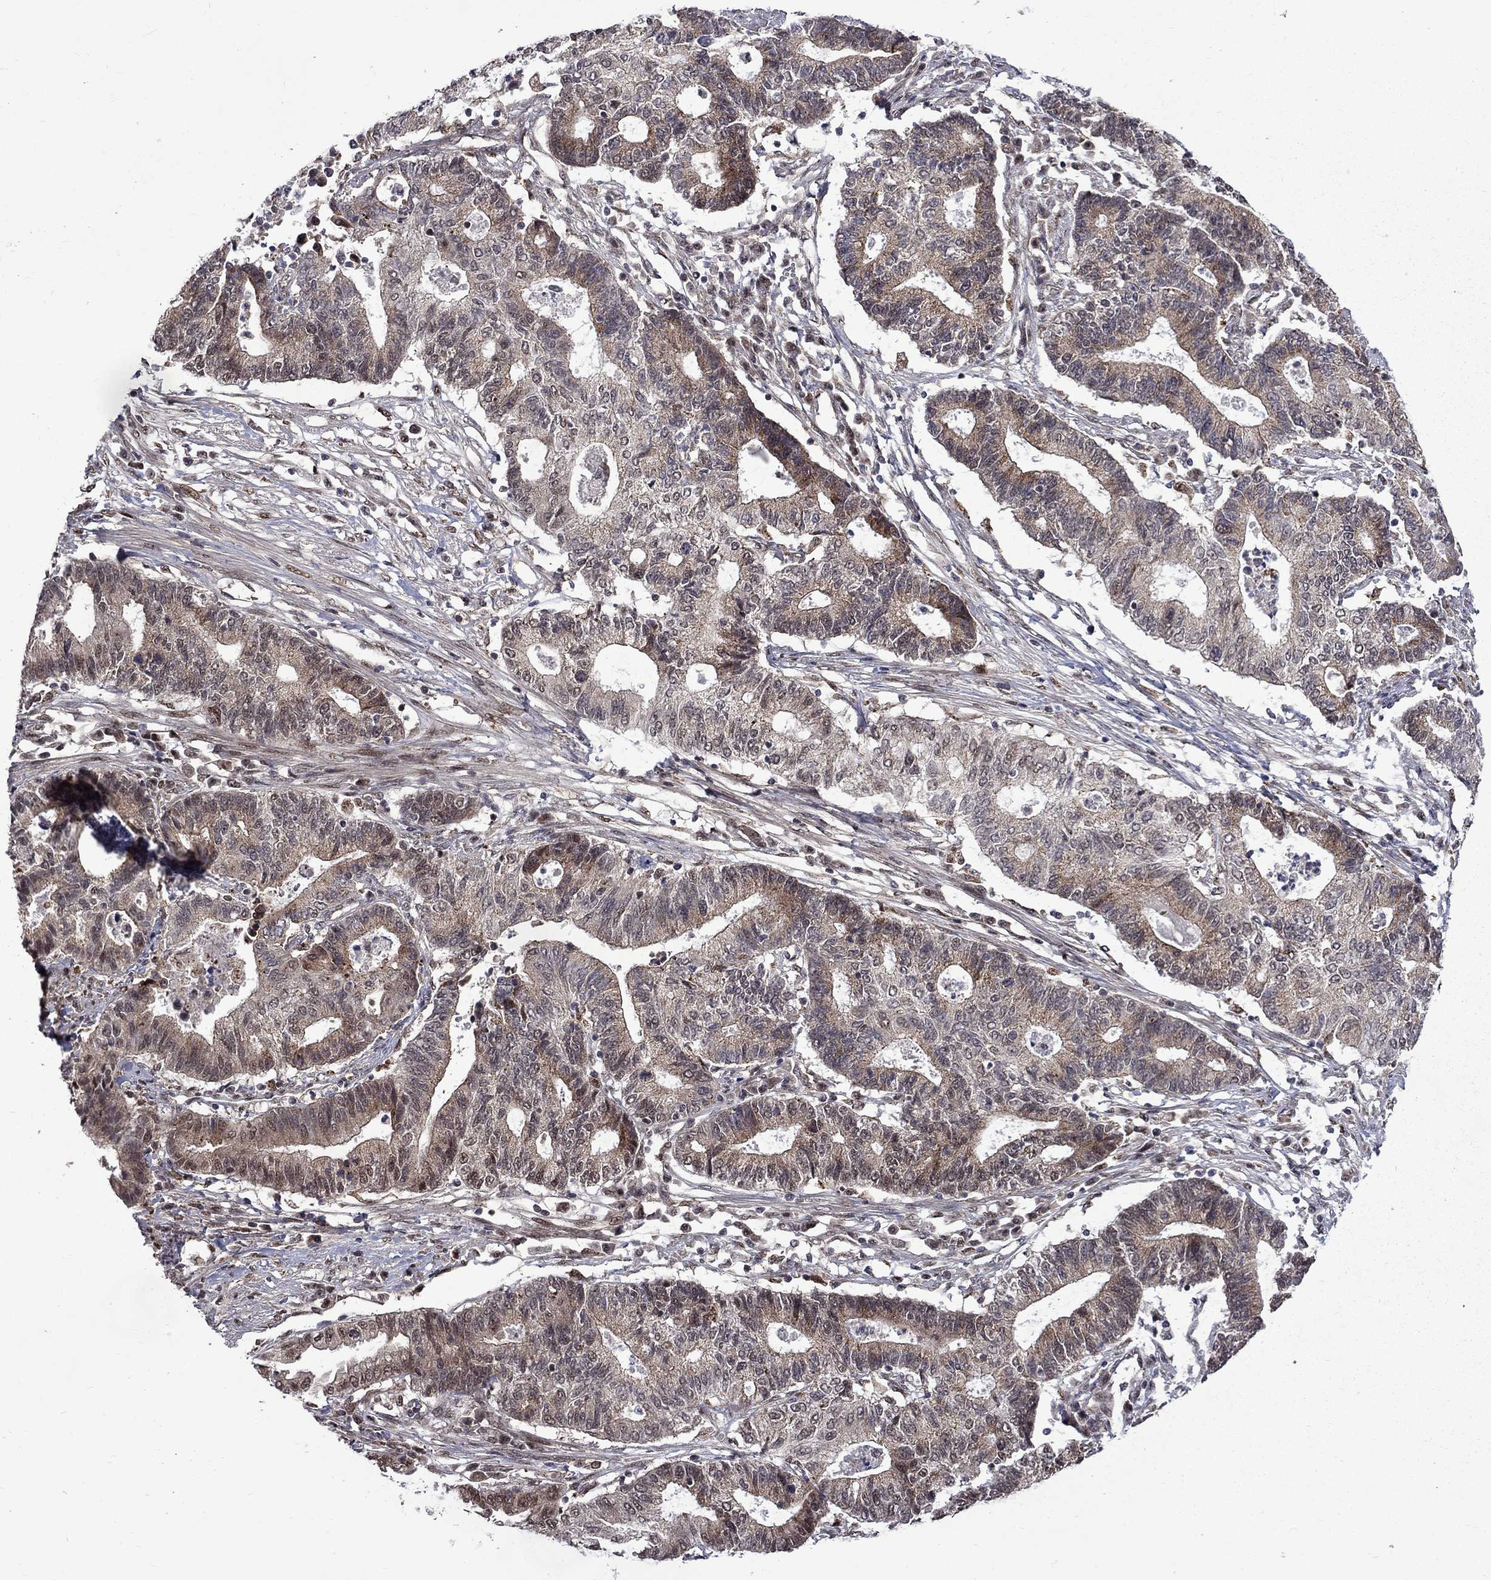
{"staining": {"intensity": "moderate", "quantity": "25%-75%", "location": "cytoplasmic/membranous"}, "tissue": "endometrial cancer", "cell_type": "Tumor cells", "image_type": "cancer", "snomed": [{"axis": "morphology", "description": "Adenocarcinoma, NOS"}, {"axis": "topography", "description": "Uterus"}, {"axis": "topography", "description": "Endometrium"}], "caption": "A brown stain labels moderate cytoplasmic/membranous positivity of a protein in endometrial cancer tumor cells. The staining is performed using DAB brown chromogen to label protein expression. The nuclei are counter-stained blue using hematoxylin.", "gene": "KPNA3", "patient": {"sex": "female", "age": 54}}